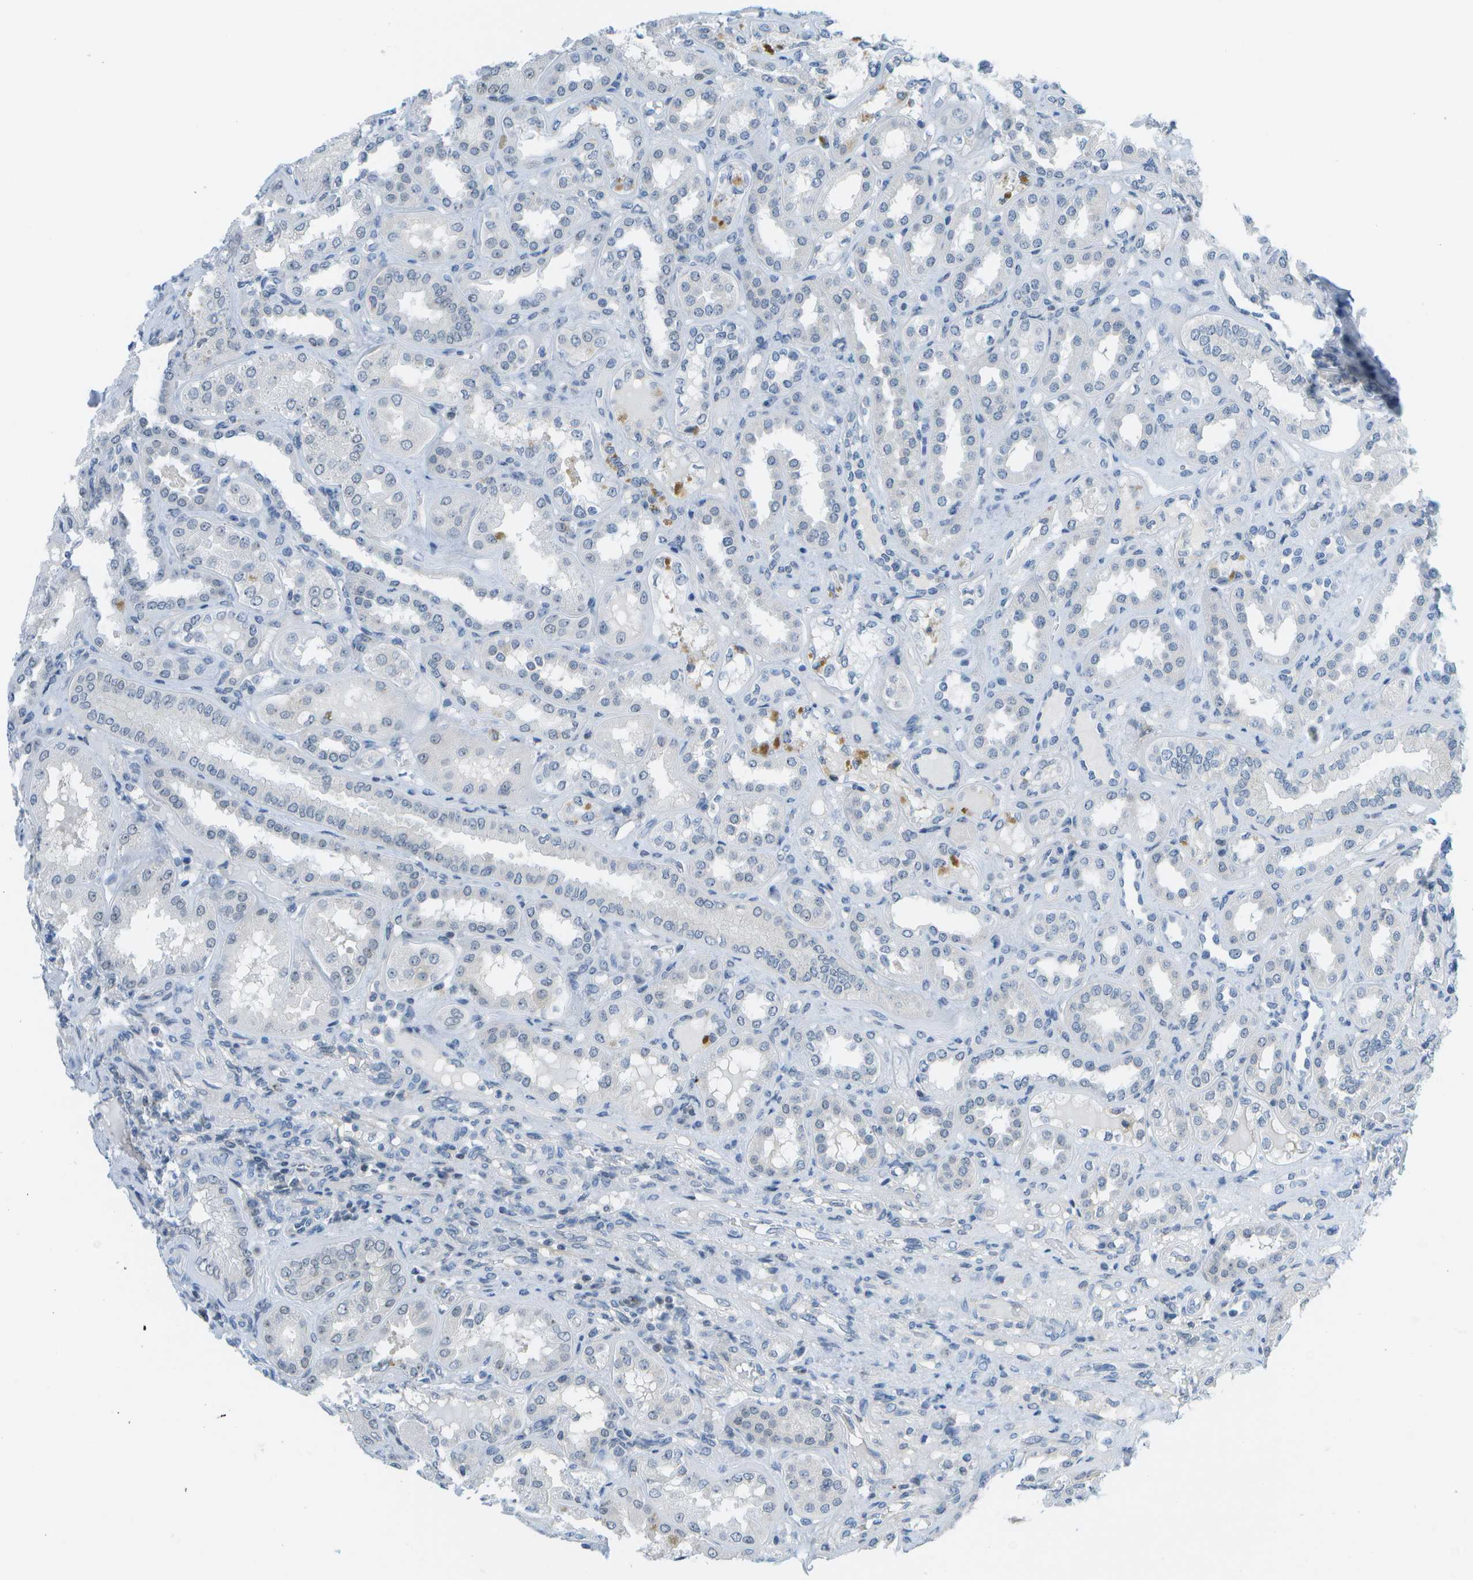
{"staining": {"intensity": "negative", "quantity": "none", "location": "none"}, "tissue": "kidney", "cell_type": "Cells in glomeruli", "image_type": "normal", "snomed": [{"axis": "morphology", "description": "Normal tissue, NOS"}, {"axis": "topography", "description": "Kidney"}], "caption": "Cells in glomeruli are negative for protein expression in unremarkable human kidney. (DAB (3,3'-diaminobenzidine) IHC visualized using brightfield microscopy, high magnification).", "gene": "PITHD1", "patient": {"sex": "female", "age": 56}}